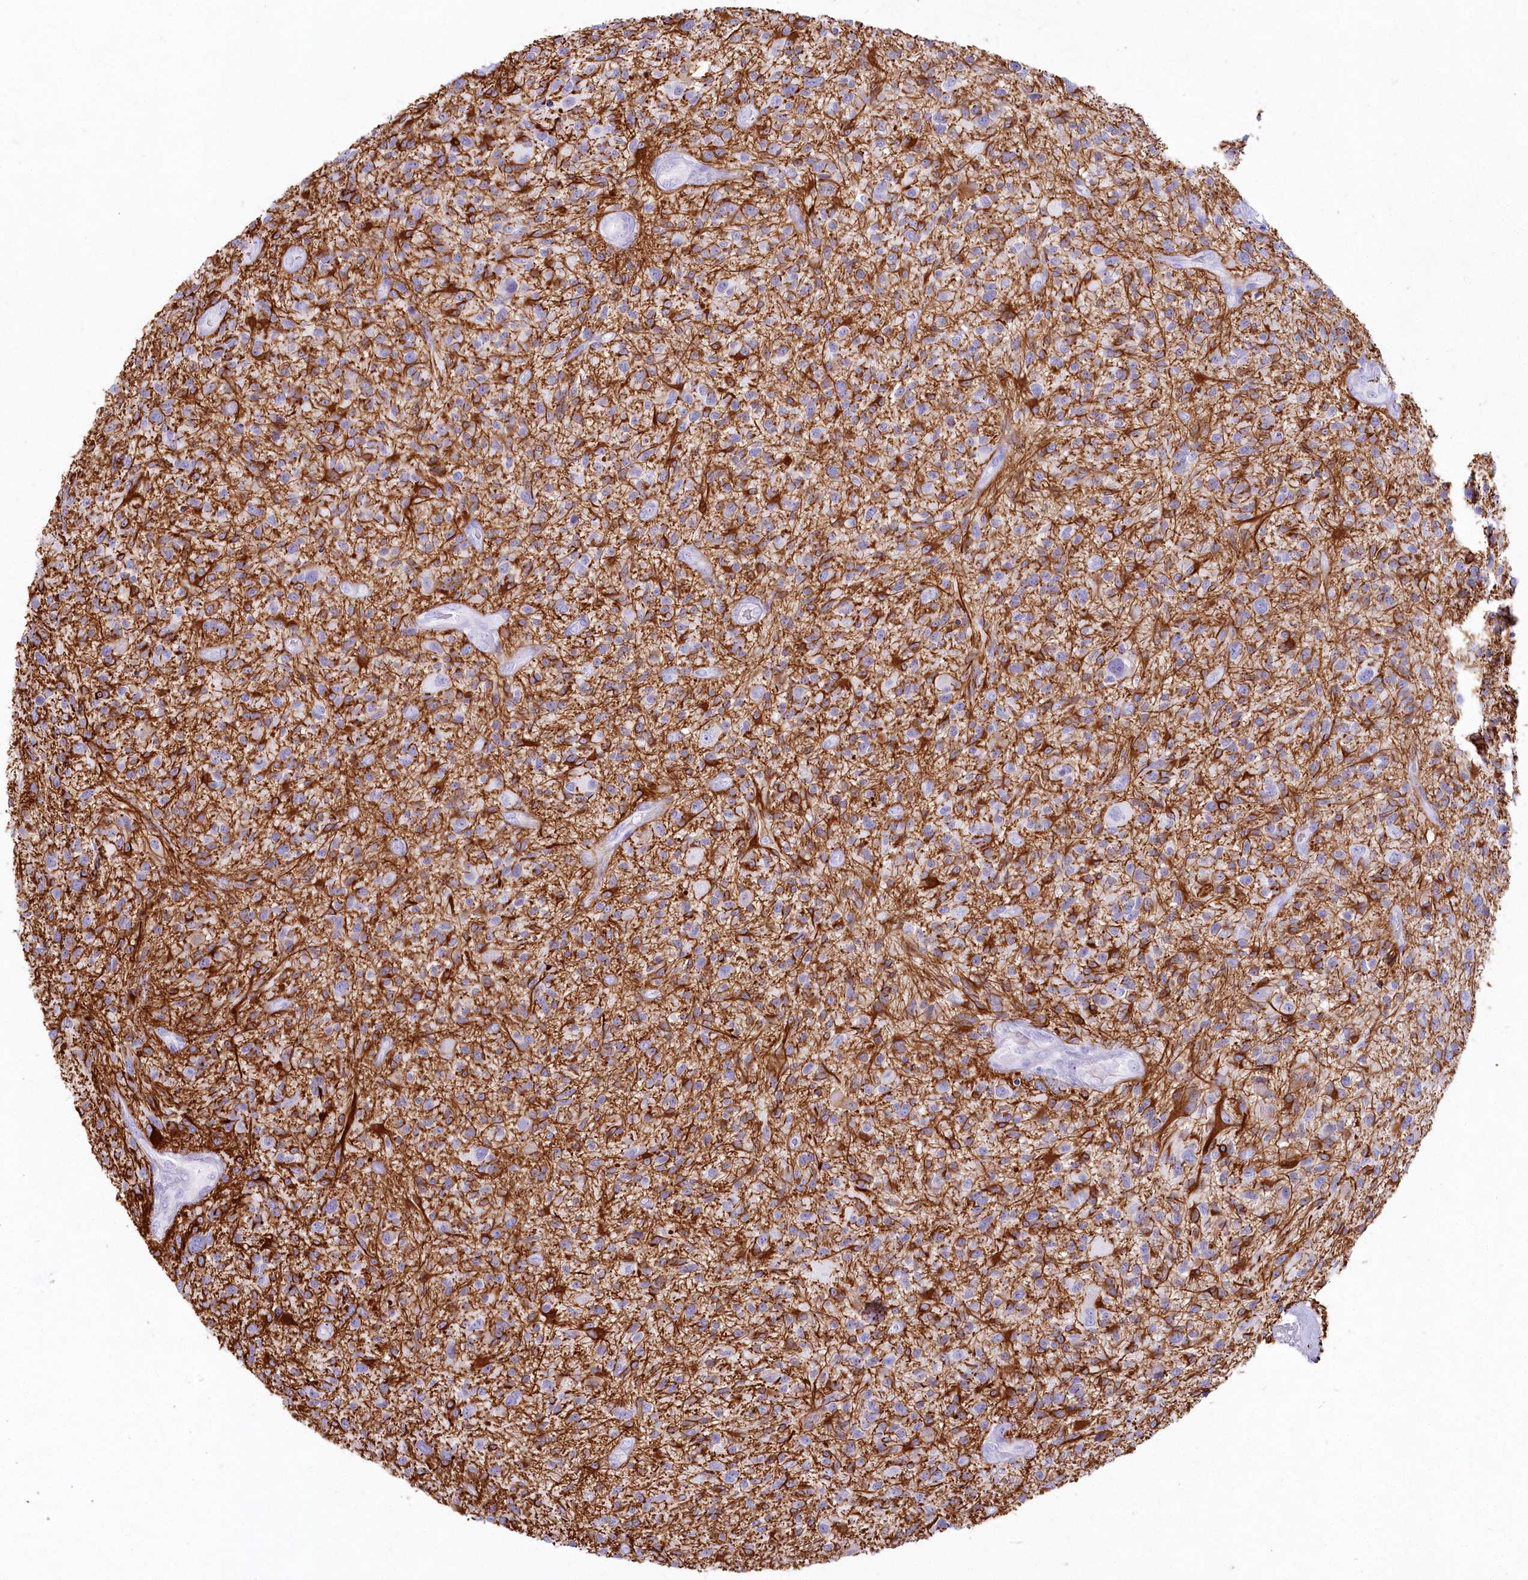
{"staining": {"intensity": "negative", "quantity": "none", "location": "none"}, "tissue": "glioma", "cell_type": "Tumor cells", "image_type": "cancer", "snomed": [{"axis": "morphology", "description": "Glioma, malignant, High grade"}, {"axis": "topography", "description": "Brain"}], "caption": "Immunohistochemical staining of high-grade glioma (malignant) displays no significant staining in tumor cells. Nuclei are stained in blue.", "gene": "IFIT5", "patient": {"sex": "male", "age": 47}}